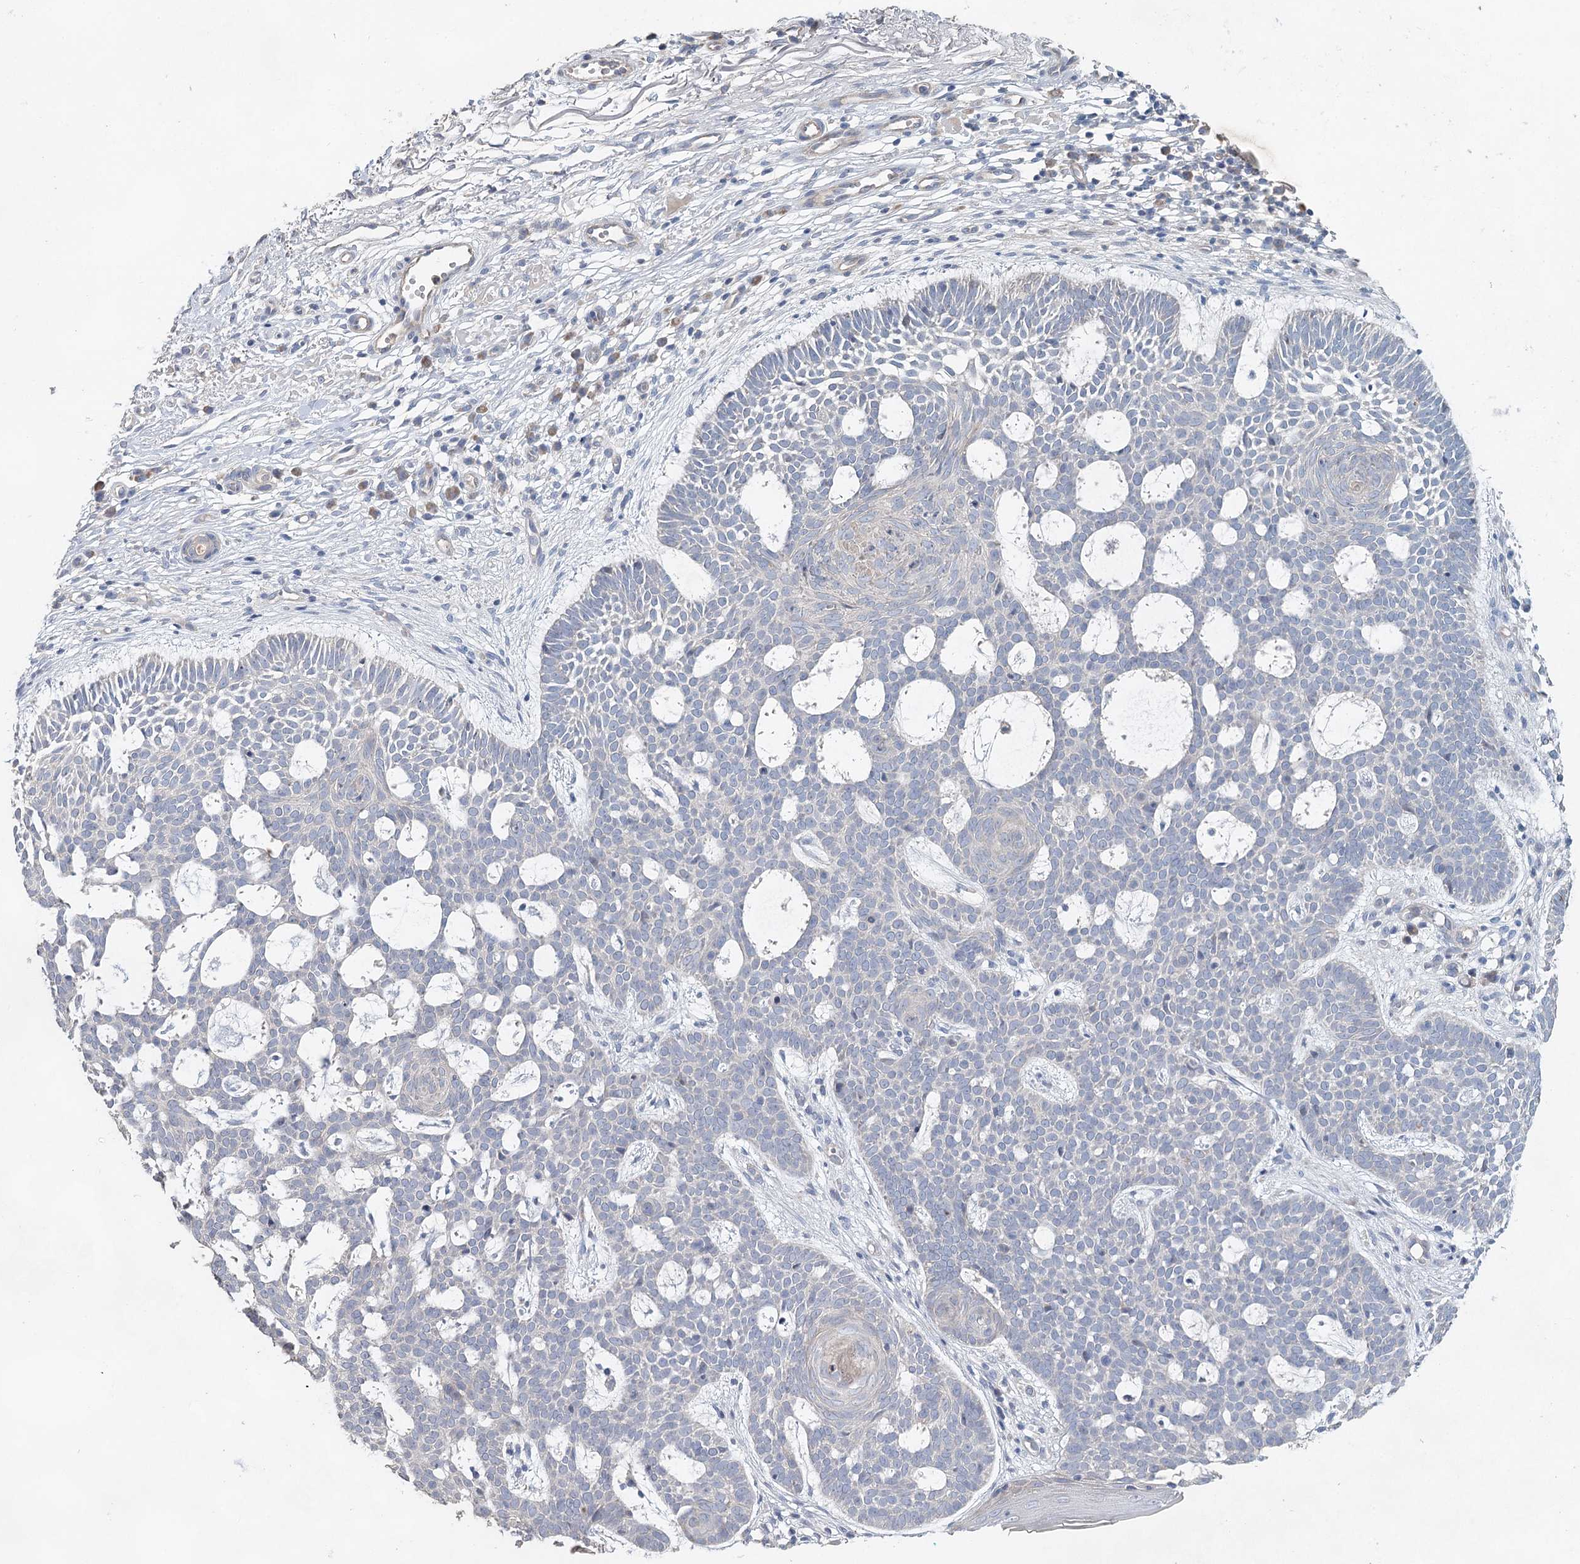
{"staining": {"intensity": "negative", "quantity": "none", "location": "none"}, "tissue": "skin cancer", "cell_type": "Tumor cells", "image_type": "cancer", "snomed": [{"axis": "morphology", "description": "Basal cell carcinoma"}, {"axis": "topography", "description": "Skin"}], "caption": "Basal cell carcinoma (skin) was stained to show a protein in brown. There is no significant positivity in tumor cells. (Brightfield microscopy of DAB (3,3'-diaminobenzidine) IHC at high magnification).", "gene": "MYL6B", "patient": {"sex": "male", "age": 85}}